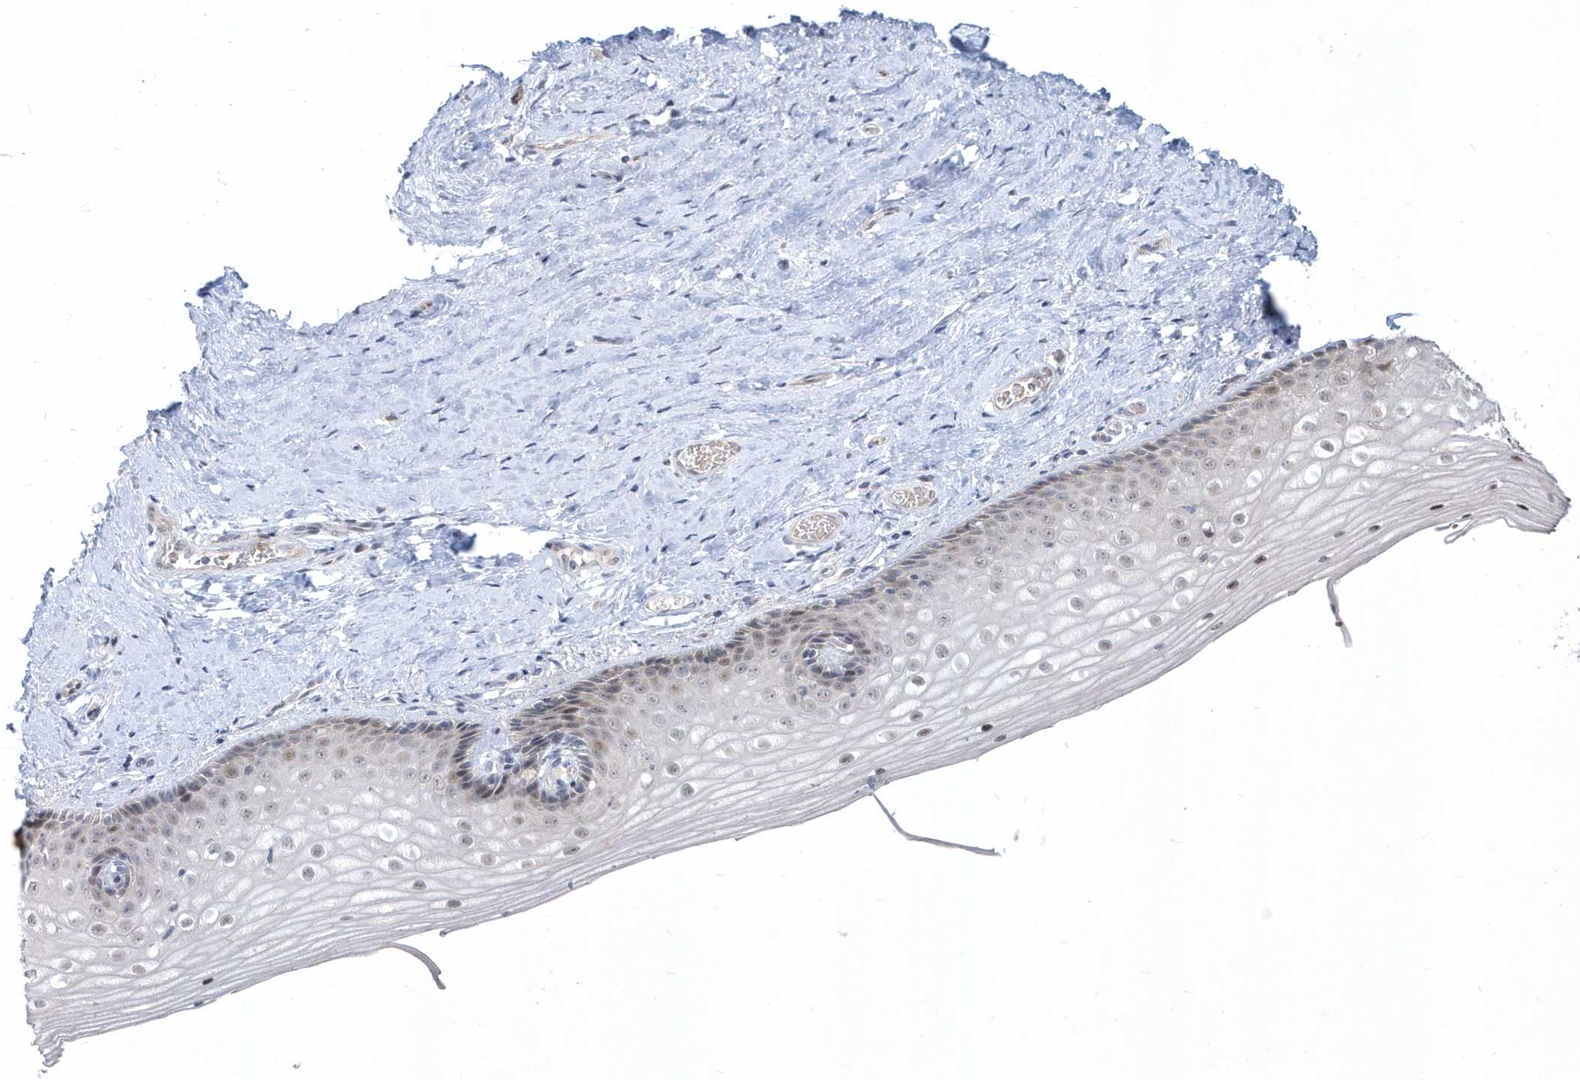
{"staining": {"intensity": "weak", "quantity": "<25%", "location": "nuclear"}, "tissue": "vagina", "cell_type": "Squamous epithelial cells", "image_type": "normal", "snomed": [{"axis": "morphology", "description": "Normal tissue, NOS"}, {"axis": "topography", "description": "Vagina"}], "caption": "Immunohistochemistry of unremarkable vagina demonstrates no staining in squamous epithelial cells. (Immunohistochemistry (ihc), brightfield microscopy, high magnification).", "gene": "TSPEAR", "patient": {"sex": "female", "age": 46}}